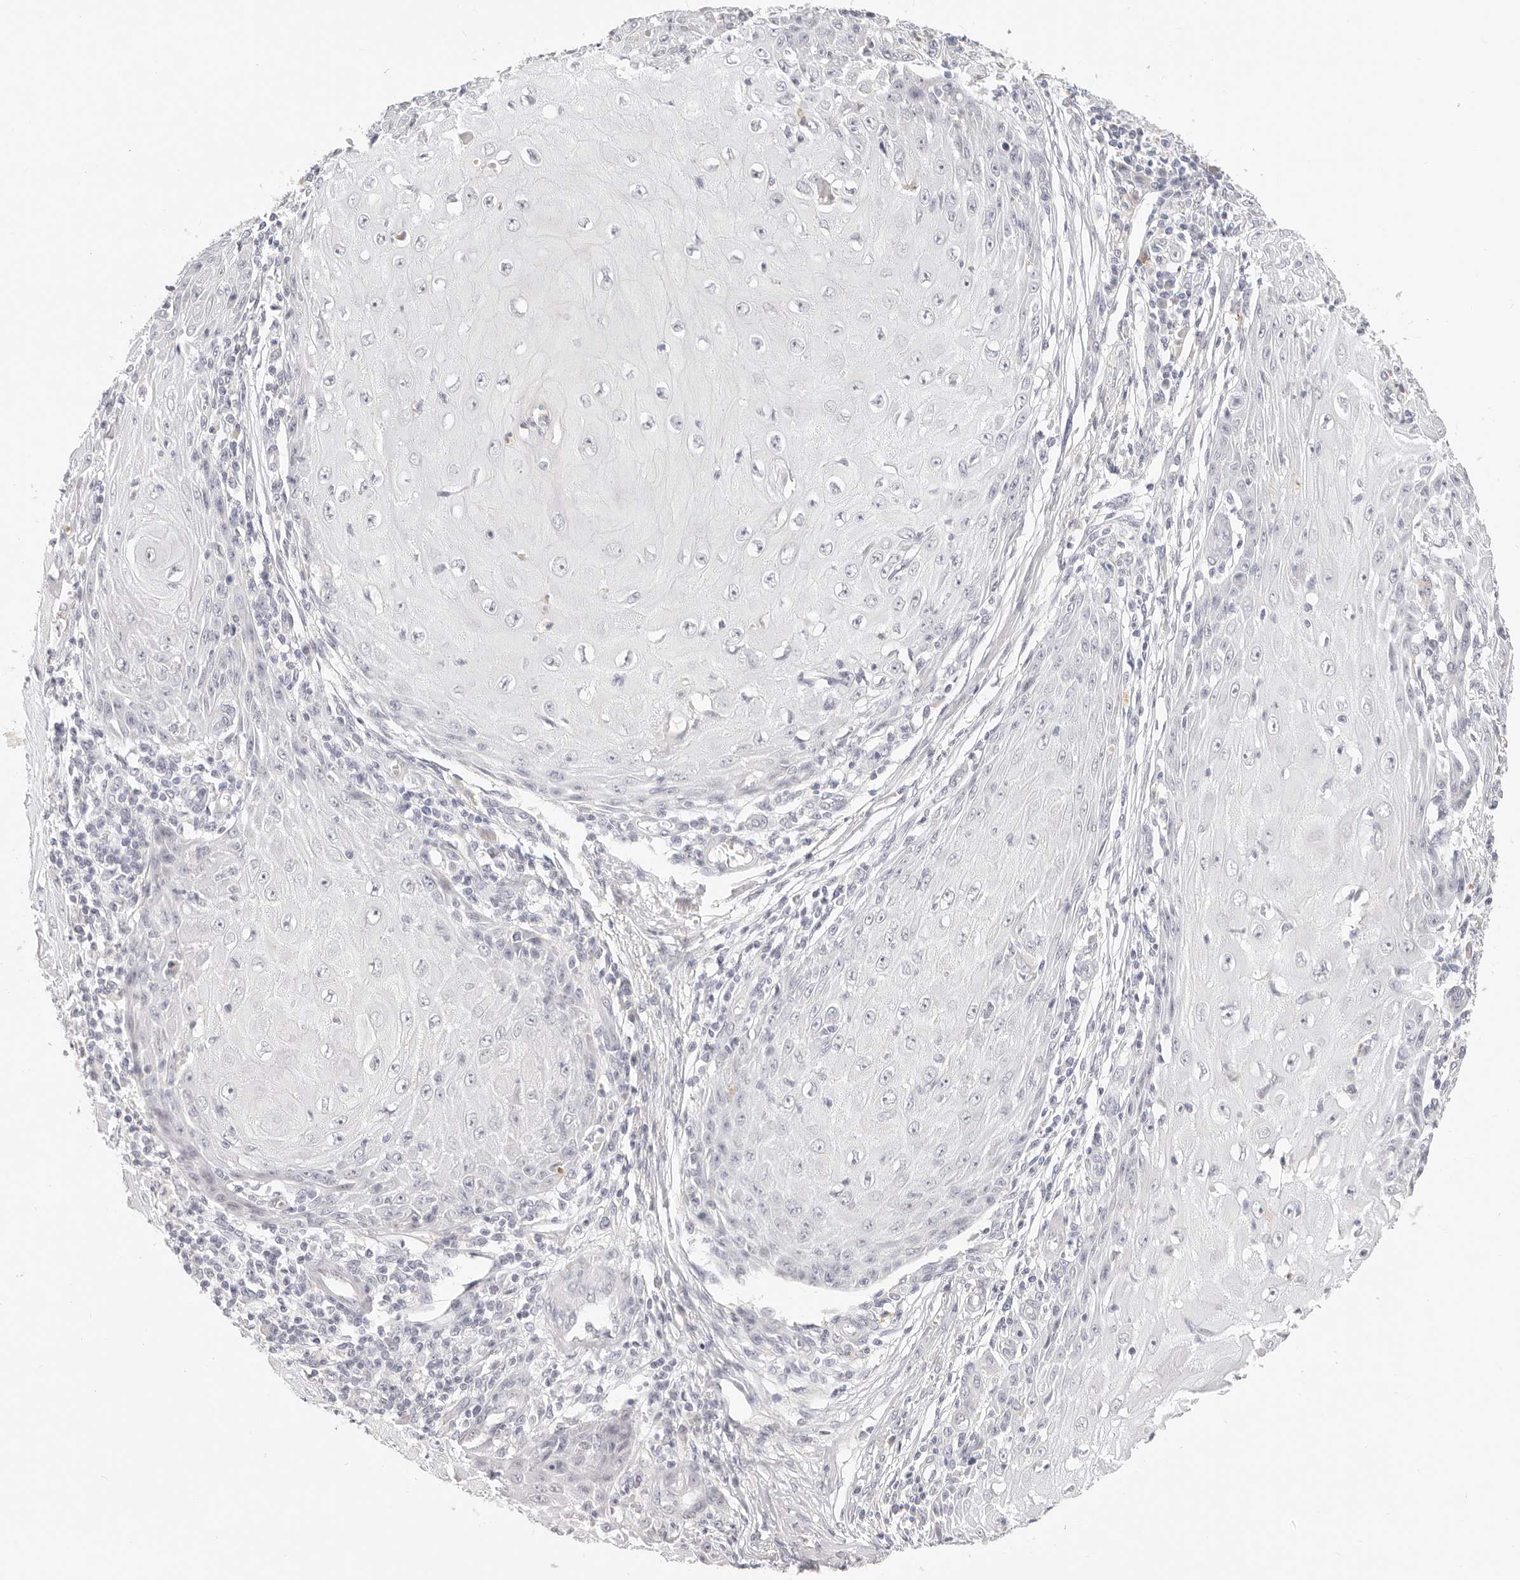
{"staining": {"intensity": "negative", "quantity": "none", "location": "none"}, "tissue": "skin cancer", "cell_type": "Tumor cells", "image_type": "cancer", "snomed": [{"axis": "morphology", "description": "Squamous cell carcinoma, NOS"}, {"axis": "topography", "description": "Skin"}], "caption": "This is an IHC micrograph of human skin cancer. There is no positivity in tumor cells.", "gene": "ASCL1", "patient": {"sex": "female", "age": 73}}